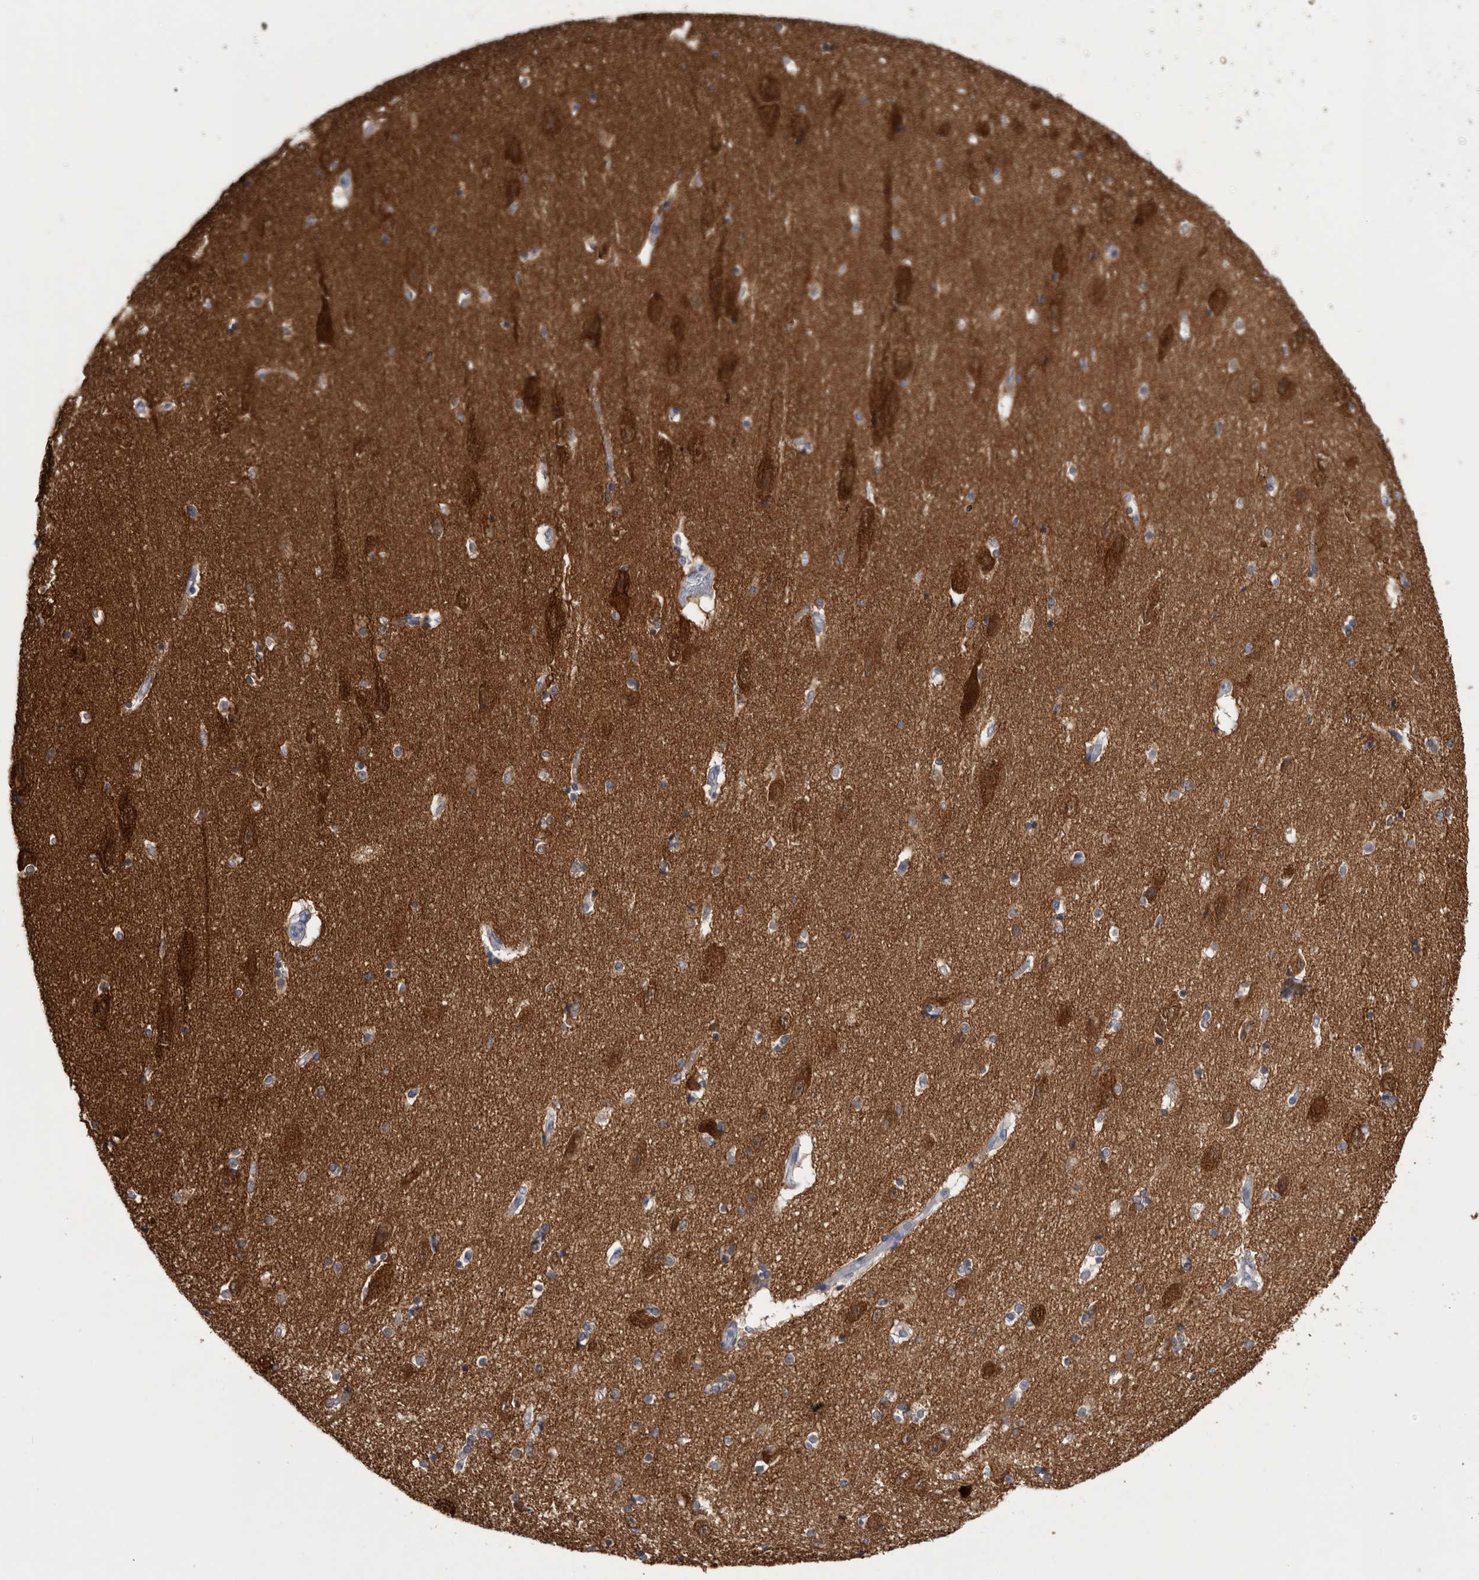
{"staining": {"intensity": "moderate", "quantity": "25%-75%", "location": "cytoplasmic/membranous"}, "tissue": "hippocampus", "cell_type": "Glial cells", "image_type": "normal", "snomed": [{"axis": "morphology", "description": "Normal tissue, NOS"}, {"axis": "topography", "description": "Hippocampus"}], "caption": "Brown immunohistochemical staining in normal hippocampus demonstrates moderate cytoplasmic/membranous expression in approximately 25%-75% of glial cells. The protein of interest is shown in brown color, while the nuclei are stained blue.", "gene": "ACOT7", "patient": {"sex": "female", "age": 54}}